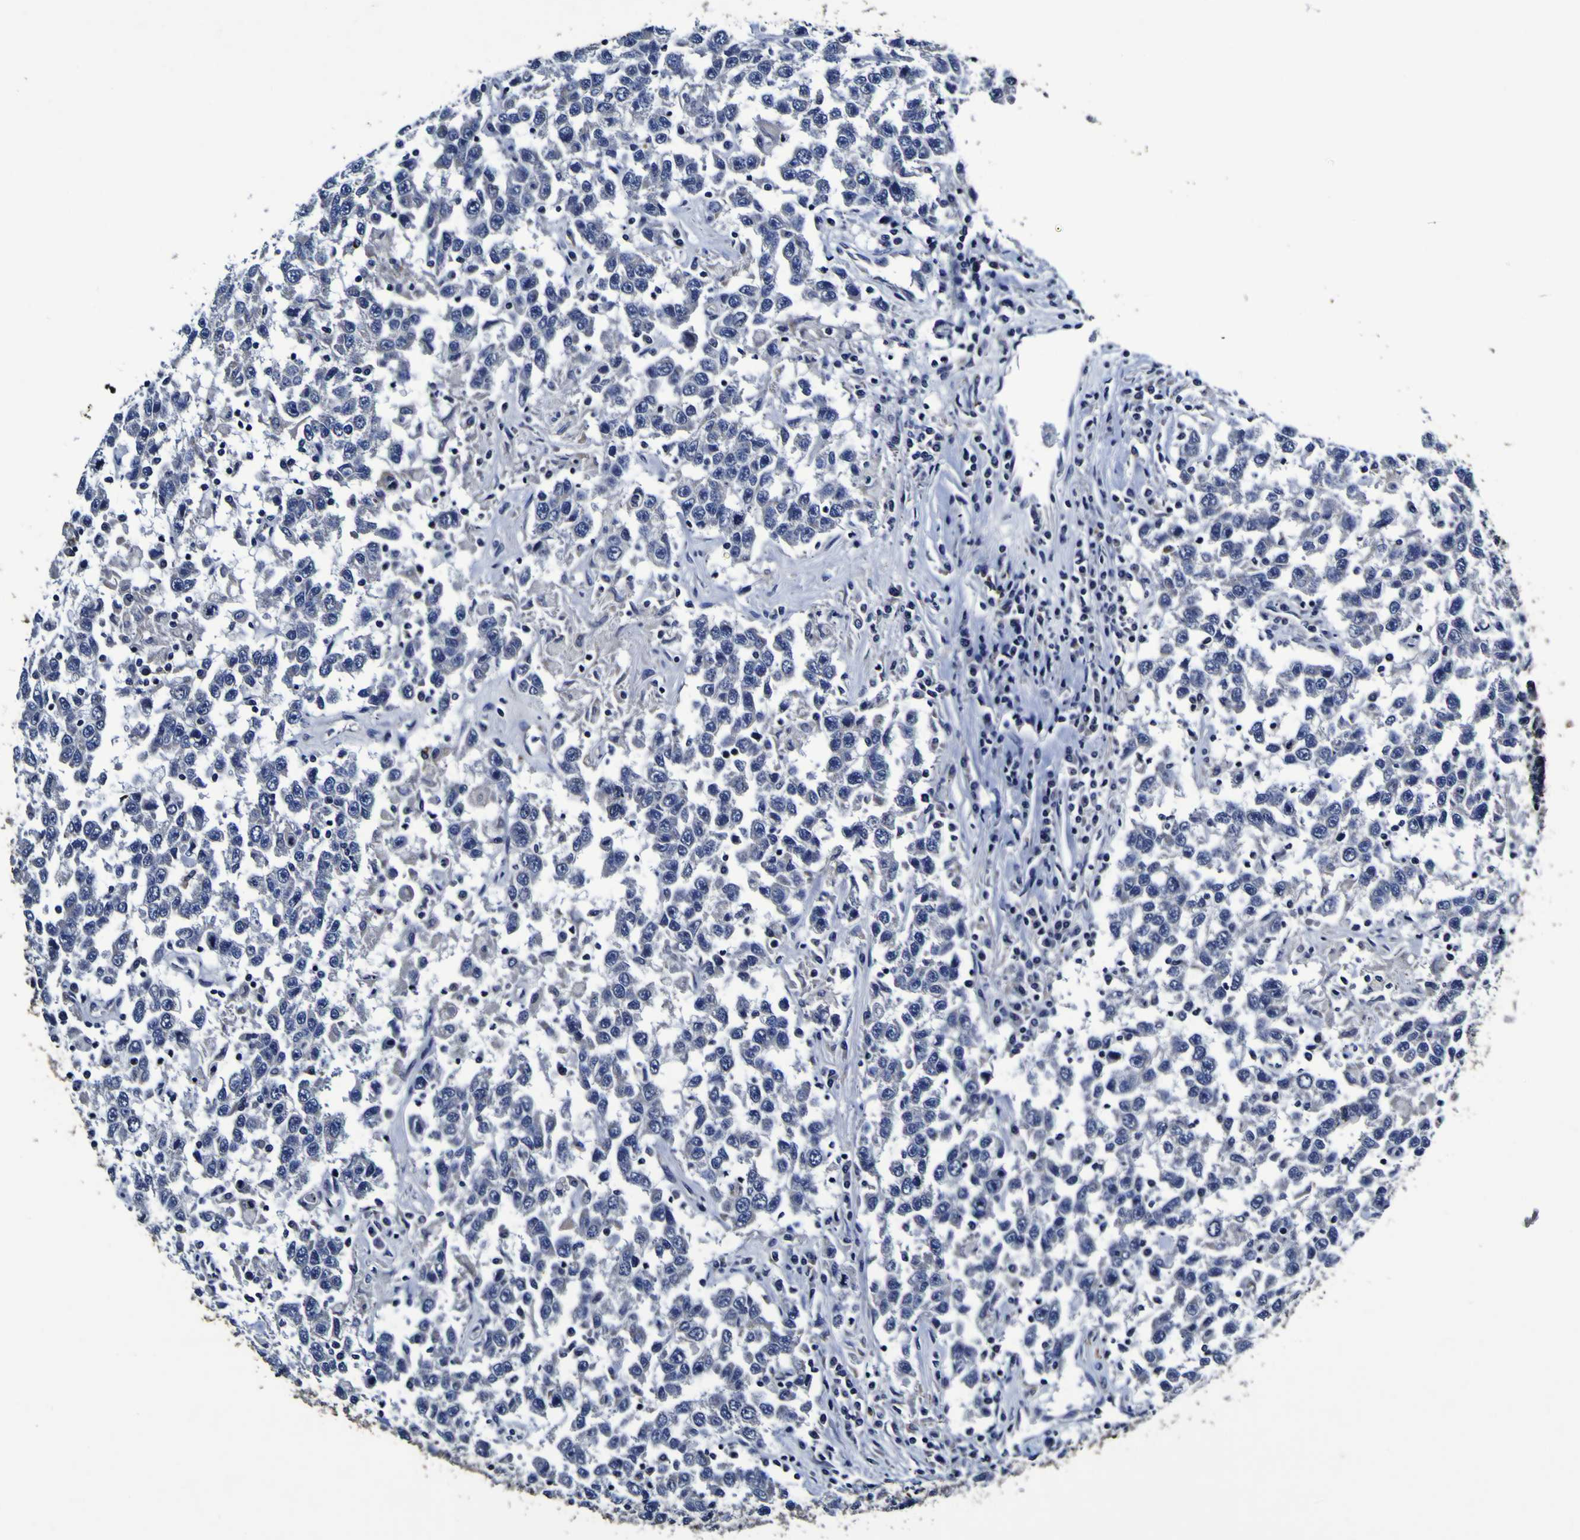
{"staining": {"intensity": "negative", "quantity": "none", "location": "none"}, "tissue": "testis cancer", "cell_type": "Tumor cells", "image_type": "cancer", "snomed": [{"axis": "morphology", "description": "Seminoma, NOS"}, {"axis": "topography", "description": "Testis"}], "caption": "This is an IHC photomicrograph of testis cancer (seminoma). There is no expression in tumor cells.", "gene": "PANK4", "patient": {"sex": "male", "age": 41}}